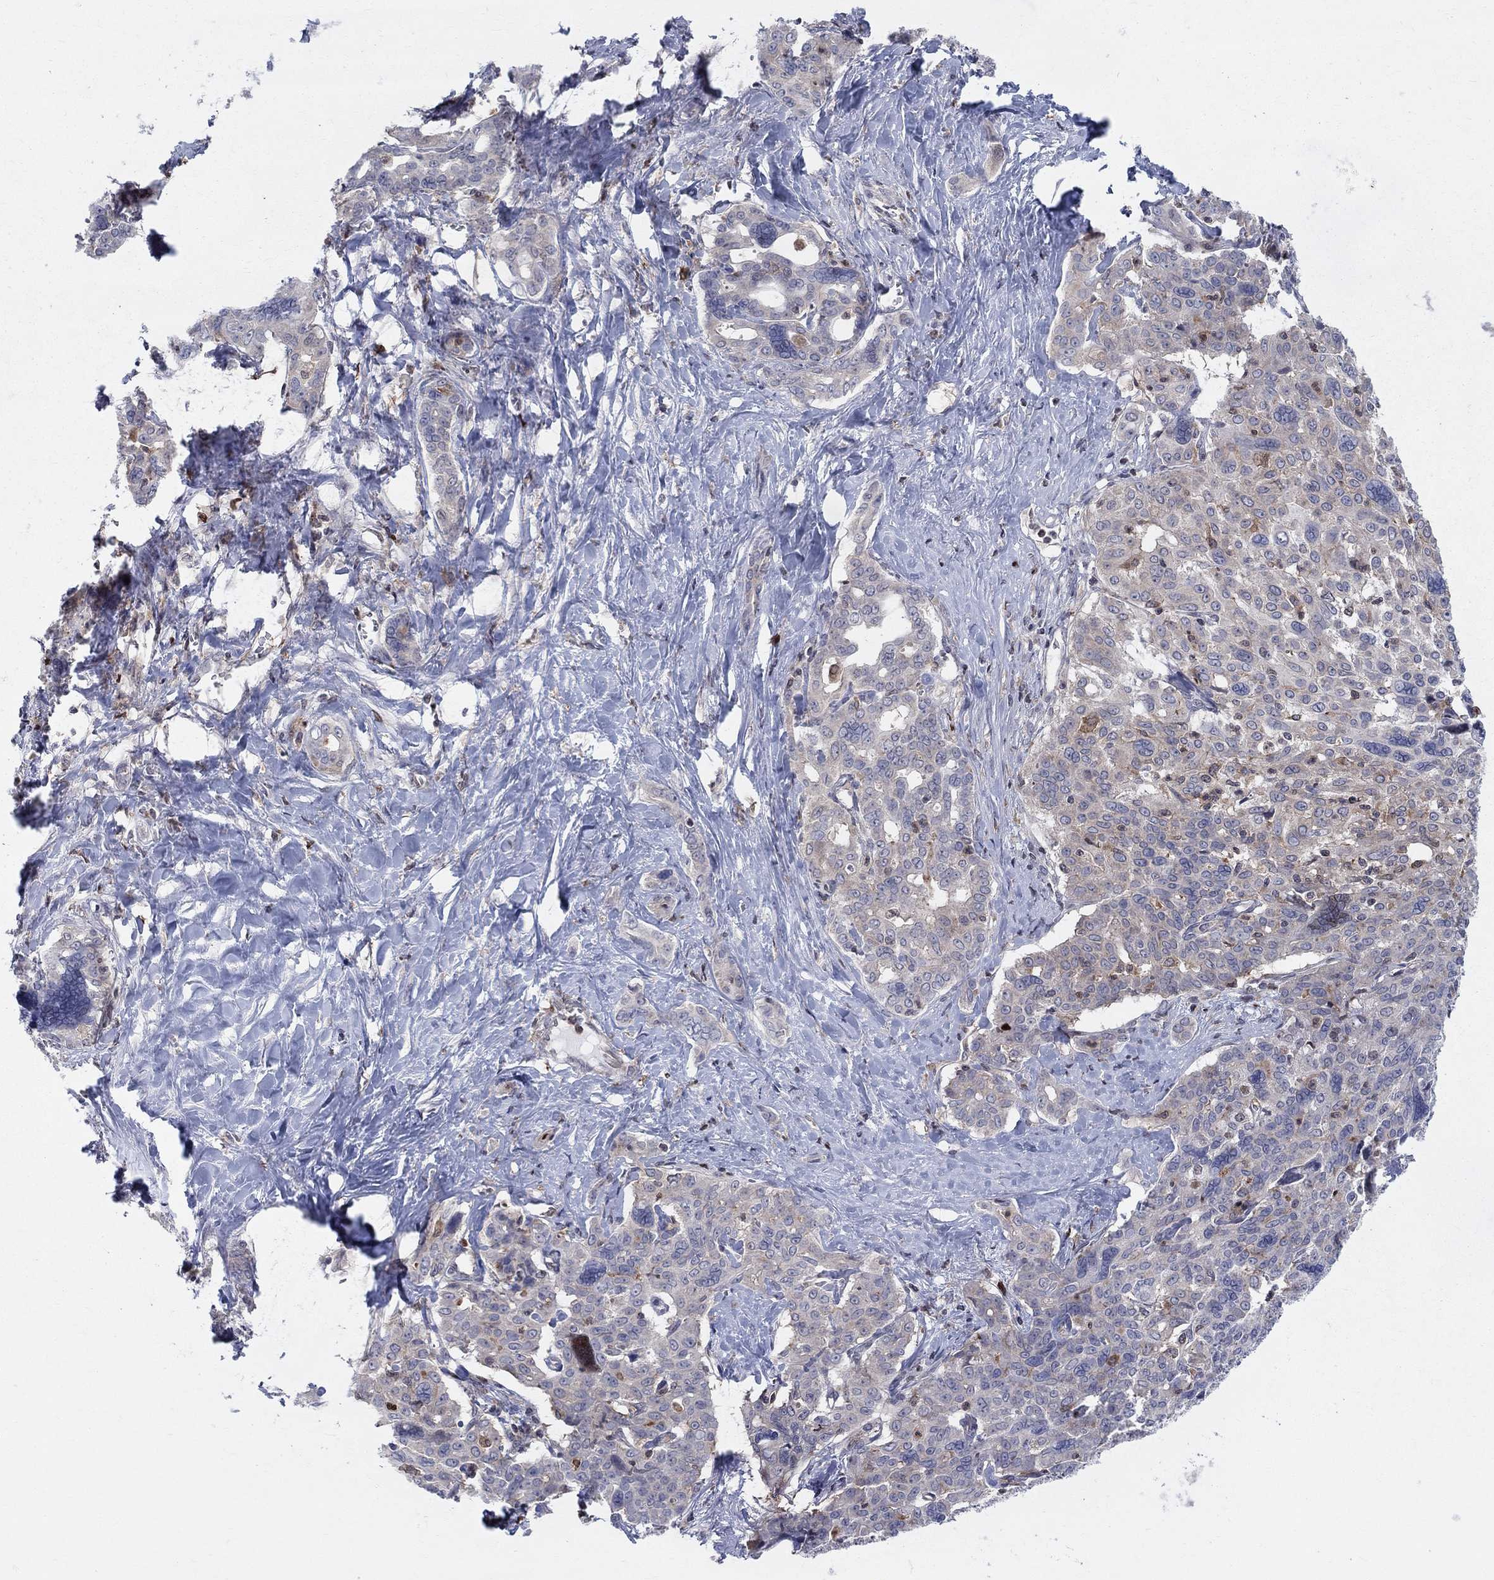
{"staining": {"intensity": "strong", "quantity": "25%-75%", "location": "nuclear"}, "tissue": "liver cancer", "cell_type": "Tumor cells", "image_type": "cancer", "snomed": [{"axis": "morphology", "description": "Cholangiocarcinoma"}, {"axis": "topography", "description": "Liver"}], "caption": "A histopathology image showing strong nuclear positivity in approximately 25%-75% of tumor cells in liver cholangiocarcinoma, as visualized by brown immunohistochemical staining.", "gene": "ZNHIT3", "patient": {"sex": "female", "age": 47}}